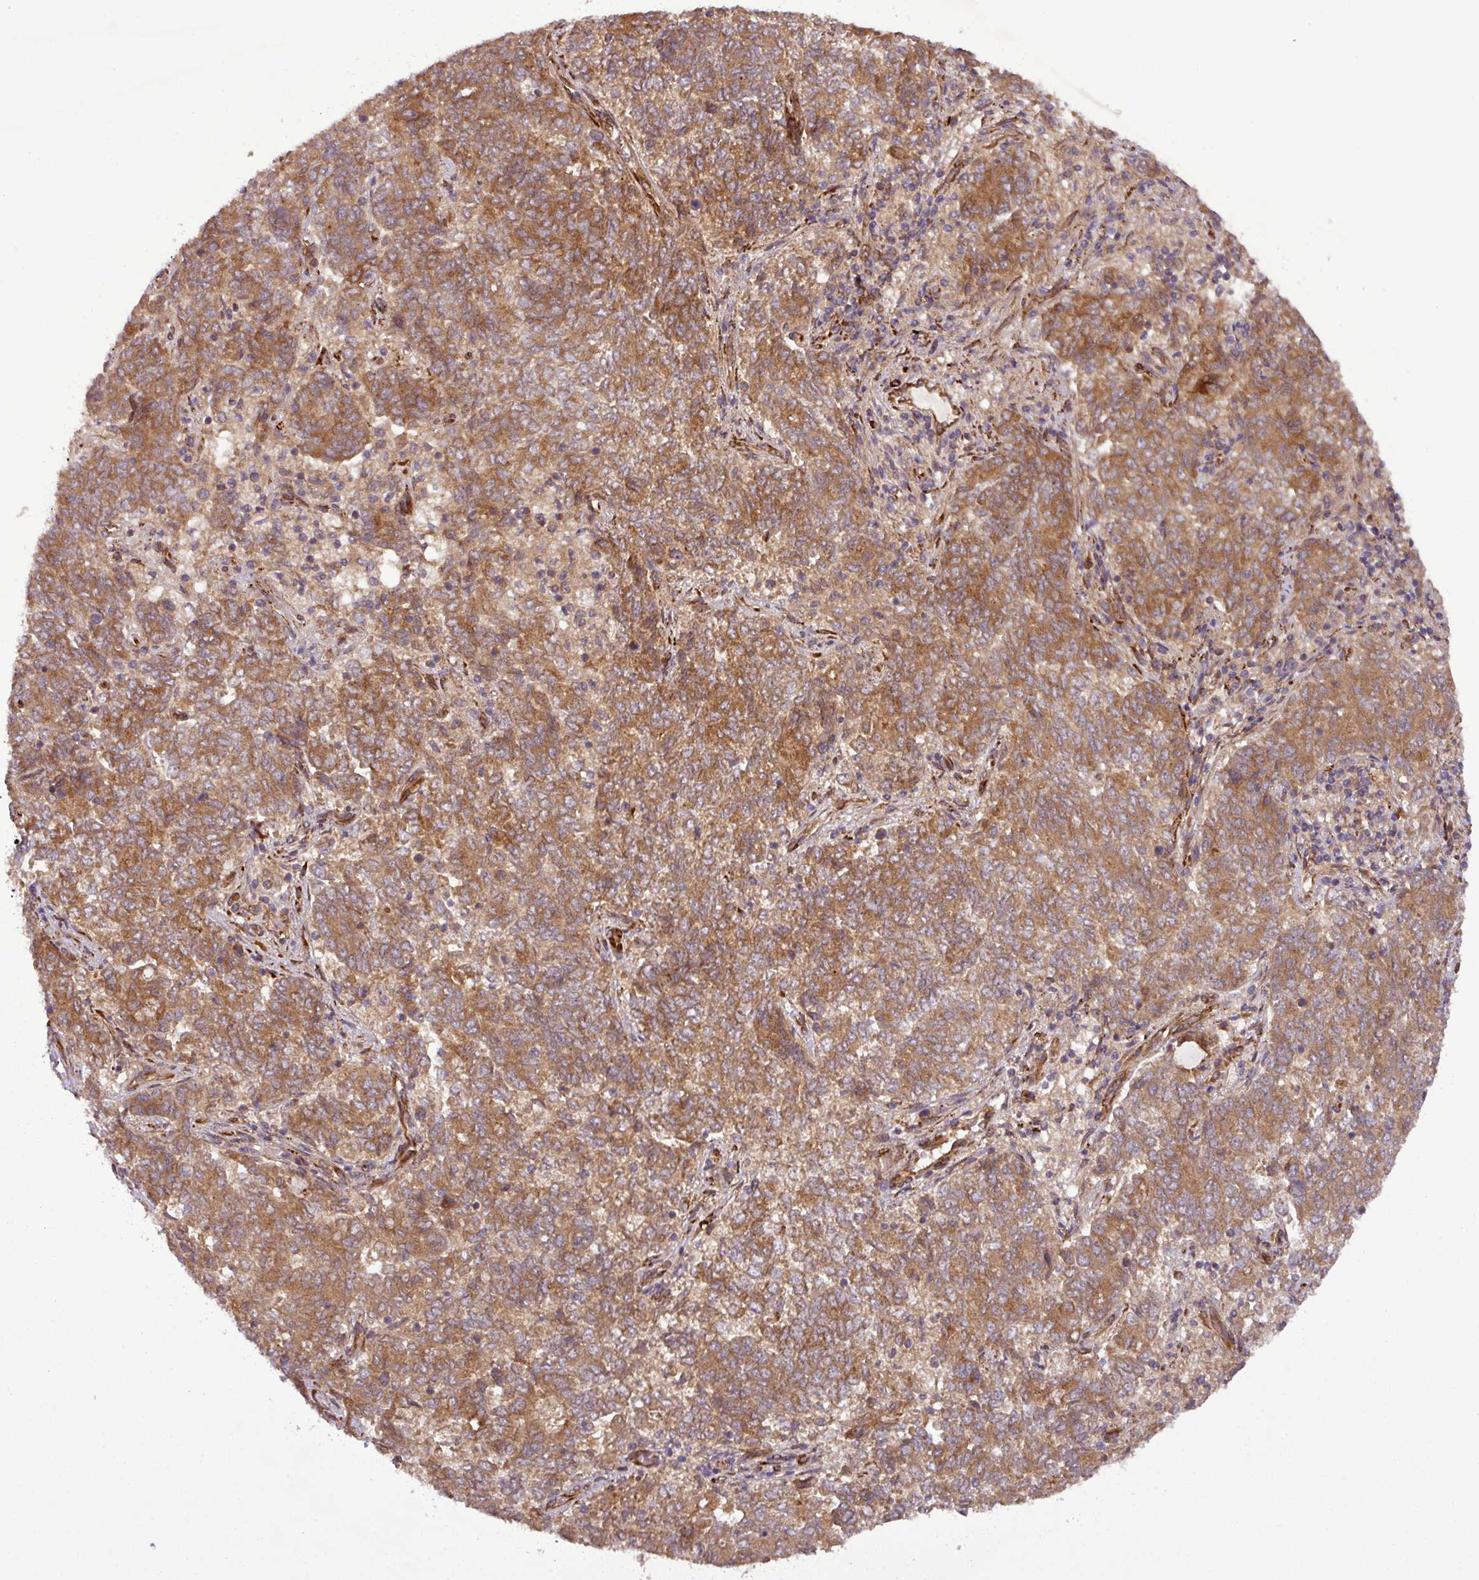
{"staining": {"intensity": "moderate", "quantity": ">75%", "location": "cytoplasmic/membranous"}, "tissue": "endometrial cancer", "cell_type": "Tumor cells", "image_type": "cancer", "snomed": [{"axis": "morphology", "description": "Adenocarcinoma, NOS"}, {"axis": "topography", "description": "Endometrium"}], "caption": "This histopathology image demonstrates endometrial cancer (adenocarcinoma) stained with IHC to label a protein in brown. The cytoplasmic/membranous of tumor cells show moderate positivity for the protein. Nuclei are counter-stained blue.", "gene": "ART1", "patient": {"sex": "female", "age": 80}}